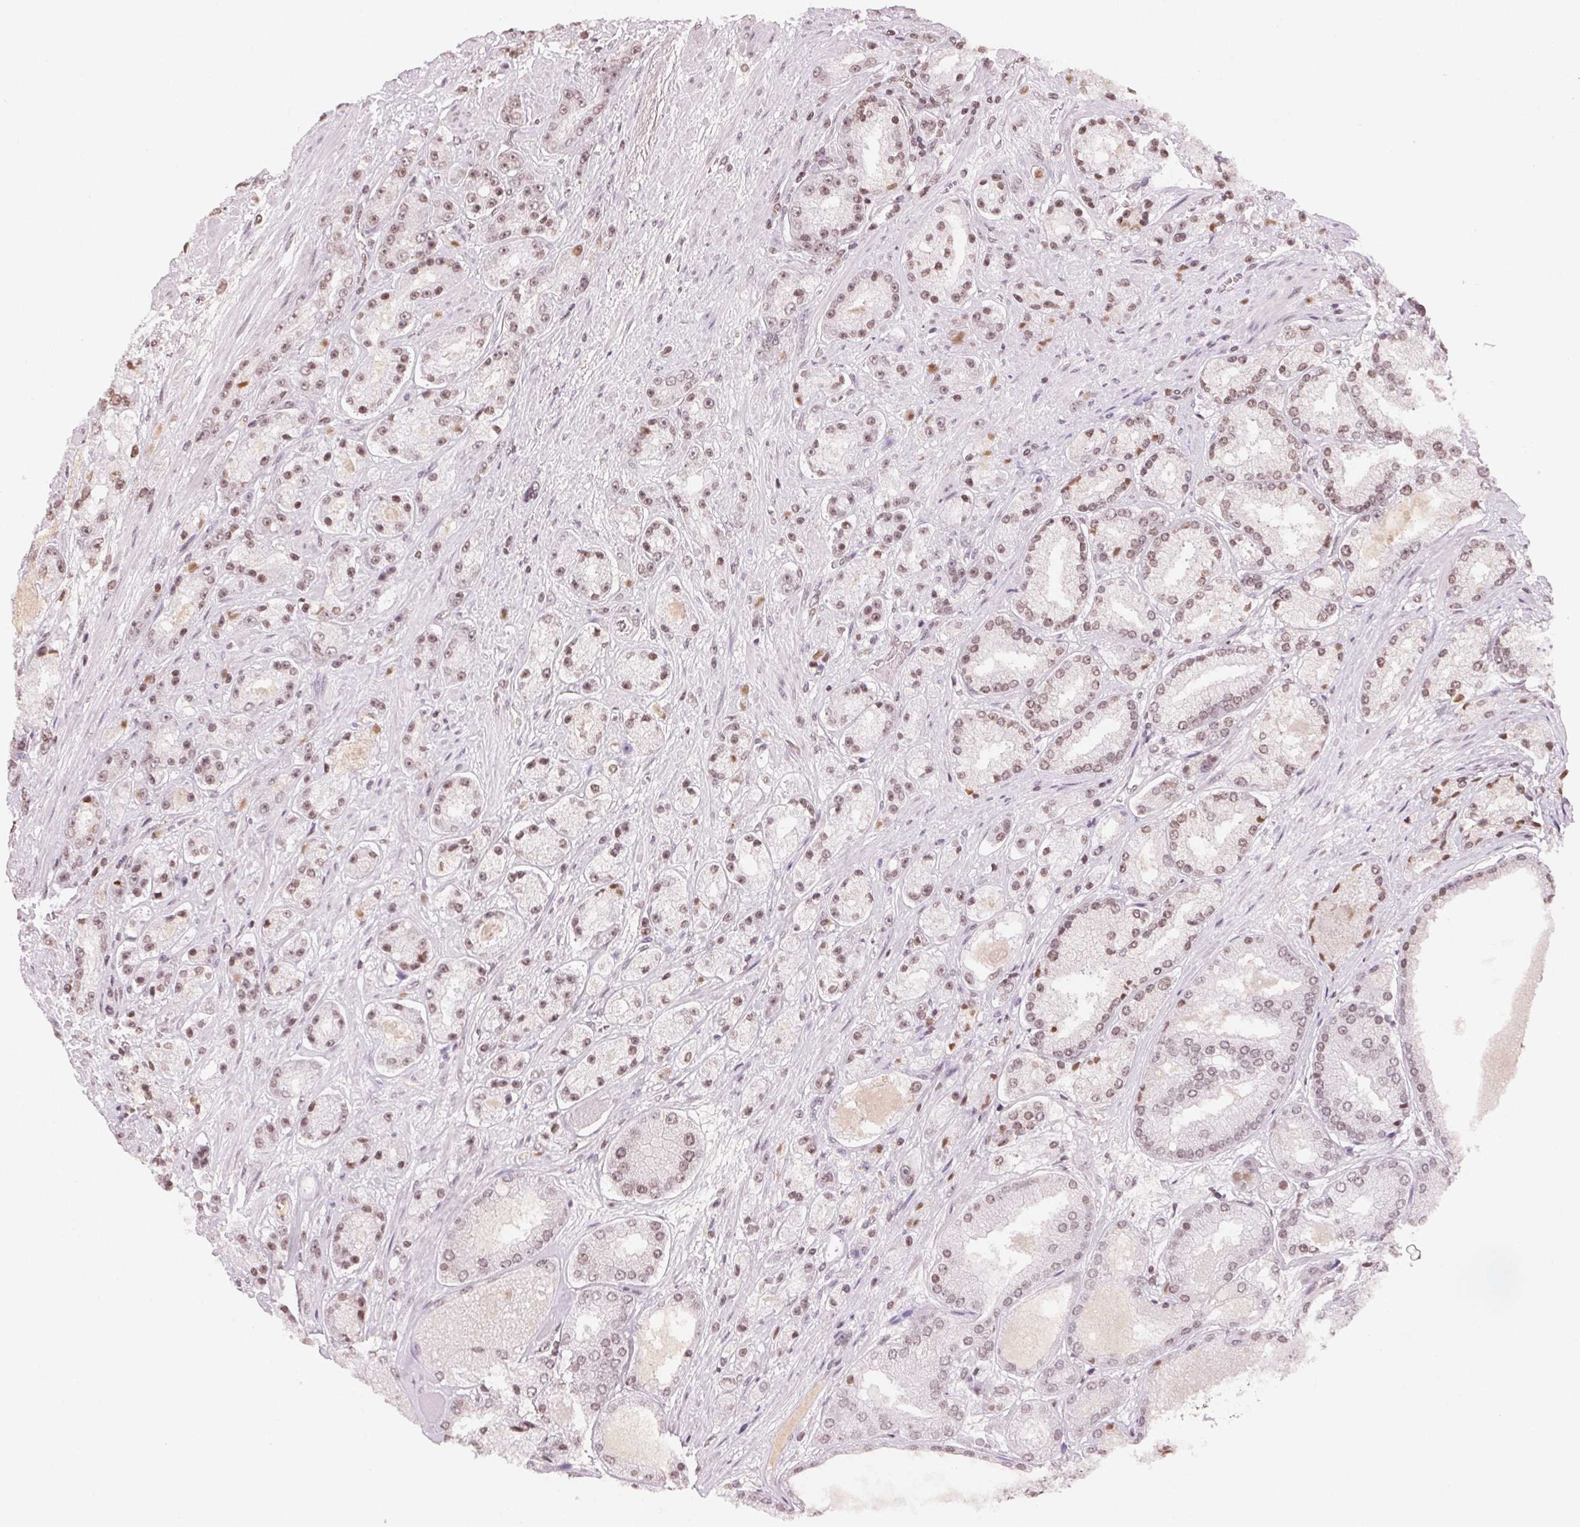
{"staining": {"intensity": "weak", "quantity": ">75%", "location": "nuclear"}, "tissue": "prostate cancer", "cell_type": "Tumor cells", "image_type": "cancer", "snomed": [{"axis": "morphology", "description": "Adenocarcinoma, High grade"}, {"axis": "topography", "description": "Prostate"}], "caption": "Protein staining of prostate cancer tissue demonstrates weak nuclear staining in approximately >75% of tumor cells.", "gene": "TBP", "patient": {"sex": "male", "age": 67}}